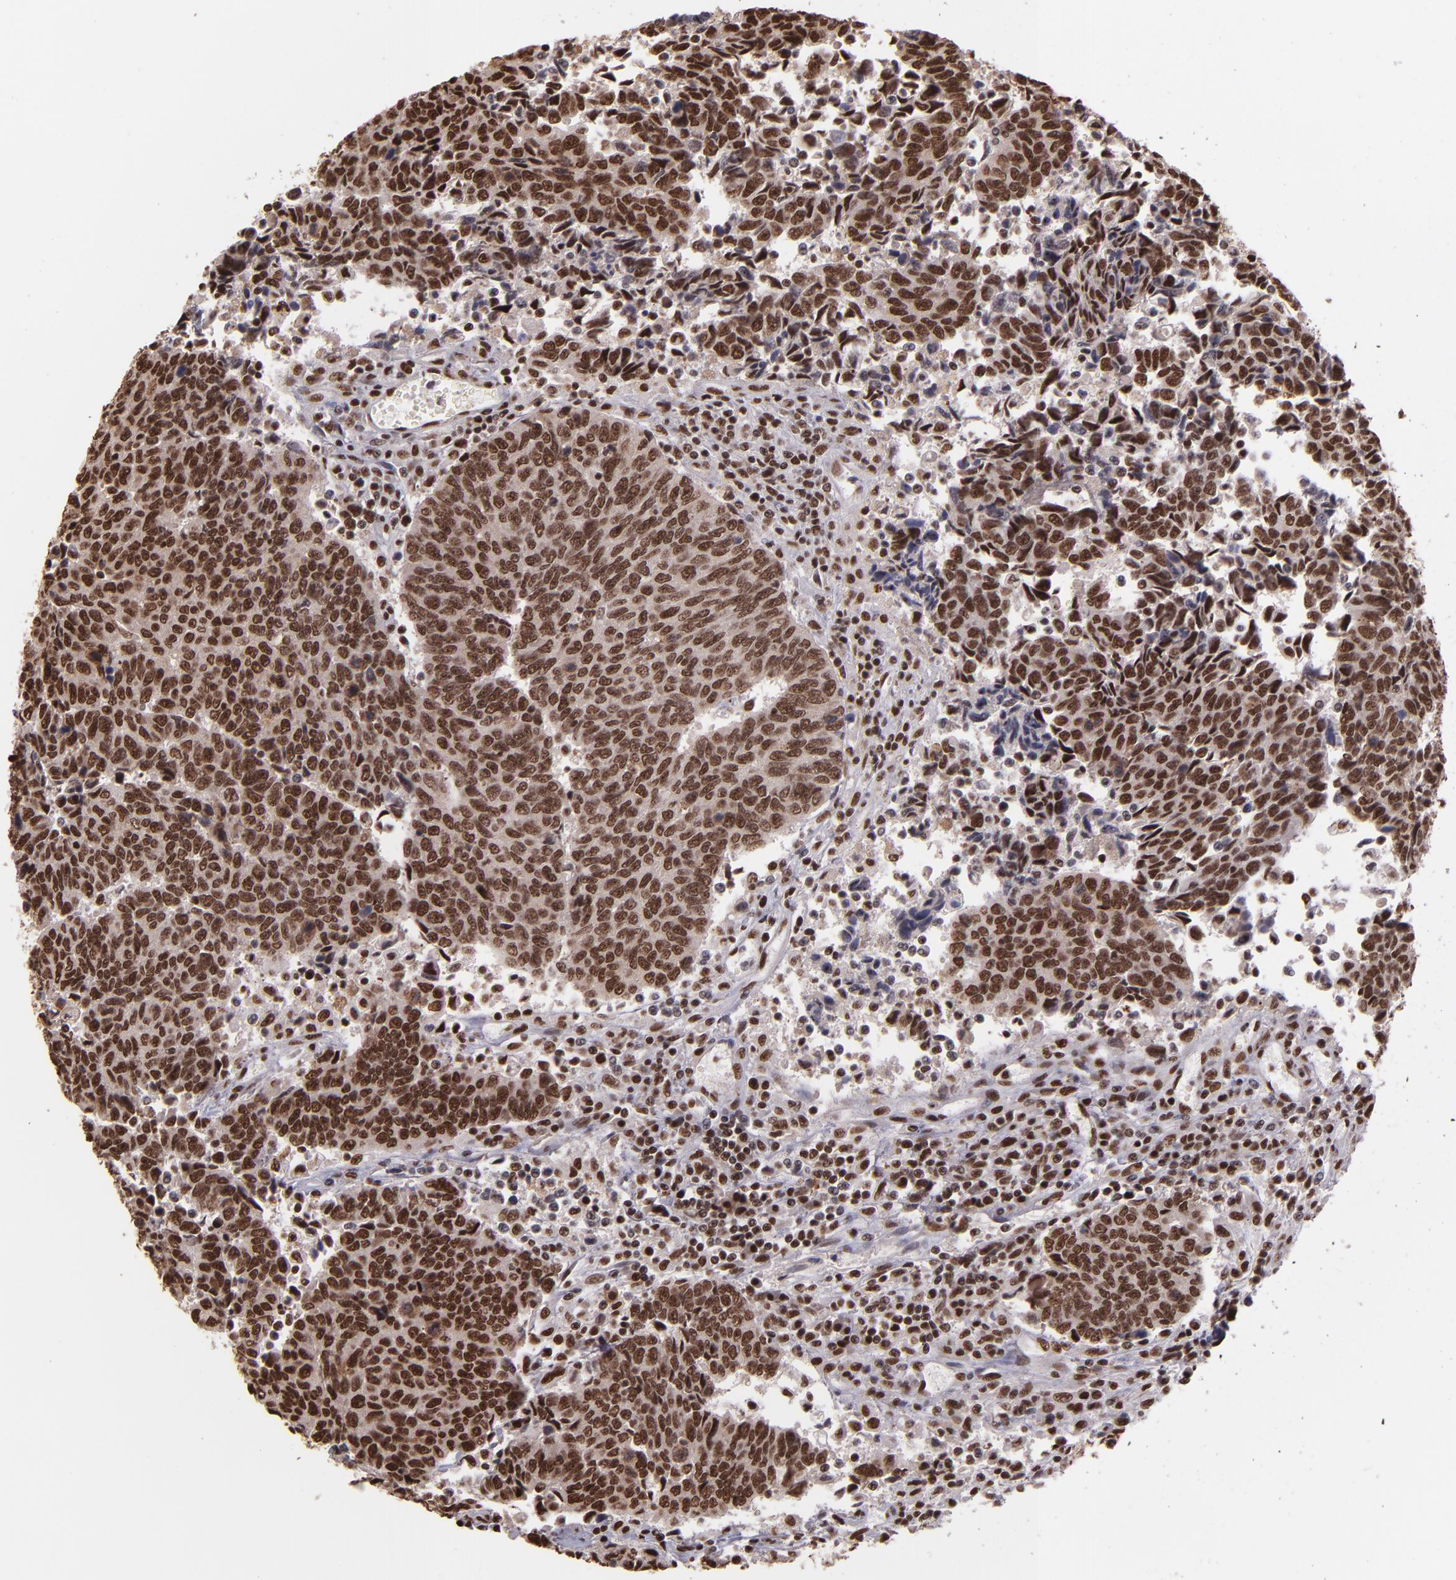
{"staining": {"intensity": "strong", "quantity": ">75%", "location": "cytoplasmic/membranous,nuclear"}, "tissue": "urothelial cancer", "cell_type": "Tumor cells", "image_type": "cancer", "snomed": [{"axis": "morphology", "description": "Urothelial carcinoma, High grade"}, {"axis": "topography", "description": "Urinary bladder"}], "caption": "About >75% of tumor cells in urothelial cancer reveal strong cytoplasmic/membranous and nuclear protein positivity as visualized by brown immunohistochemical staining.", "gene": "PQBP1", "patient": {"sex": "male", "age": 86}}